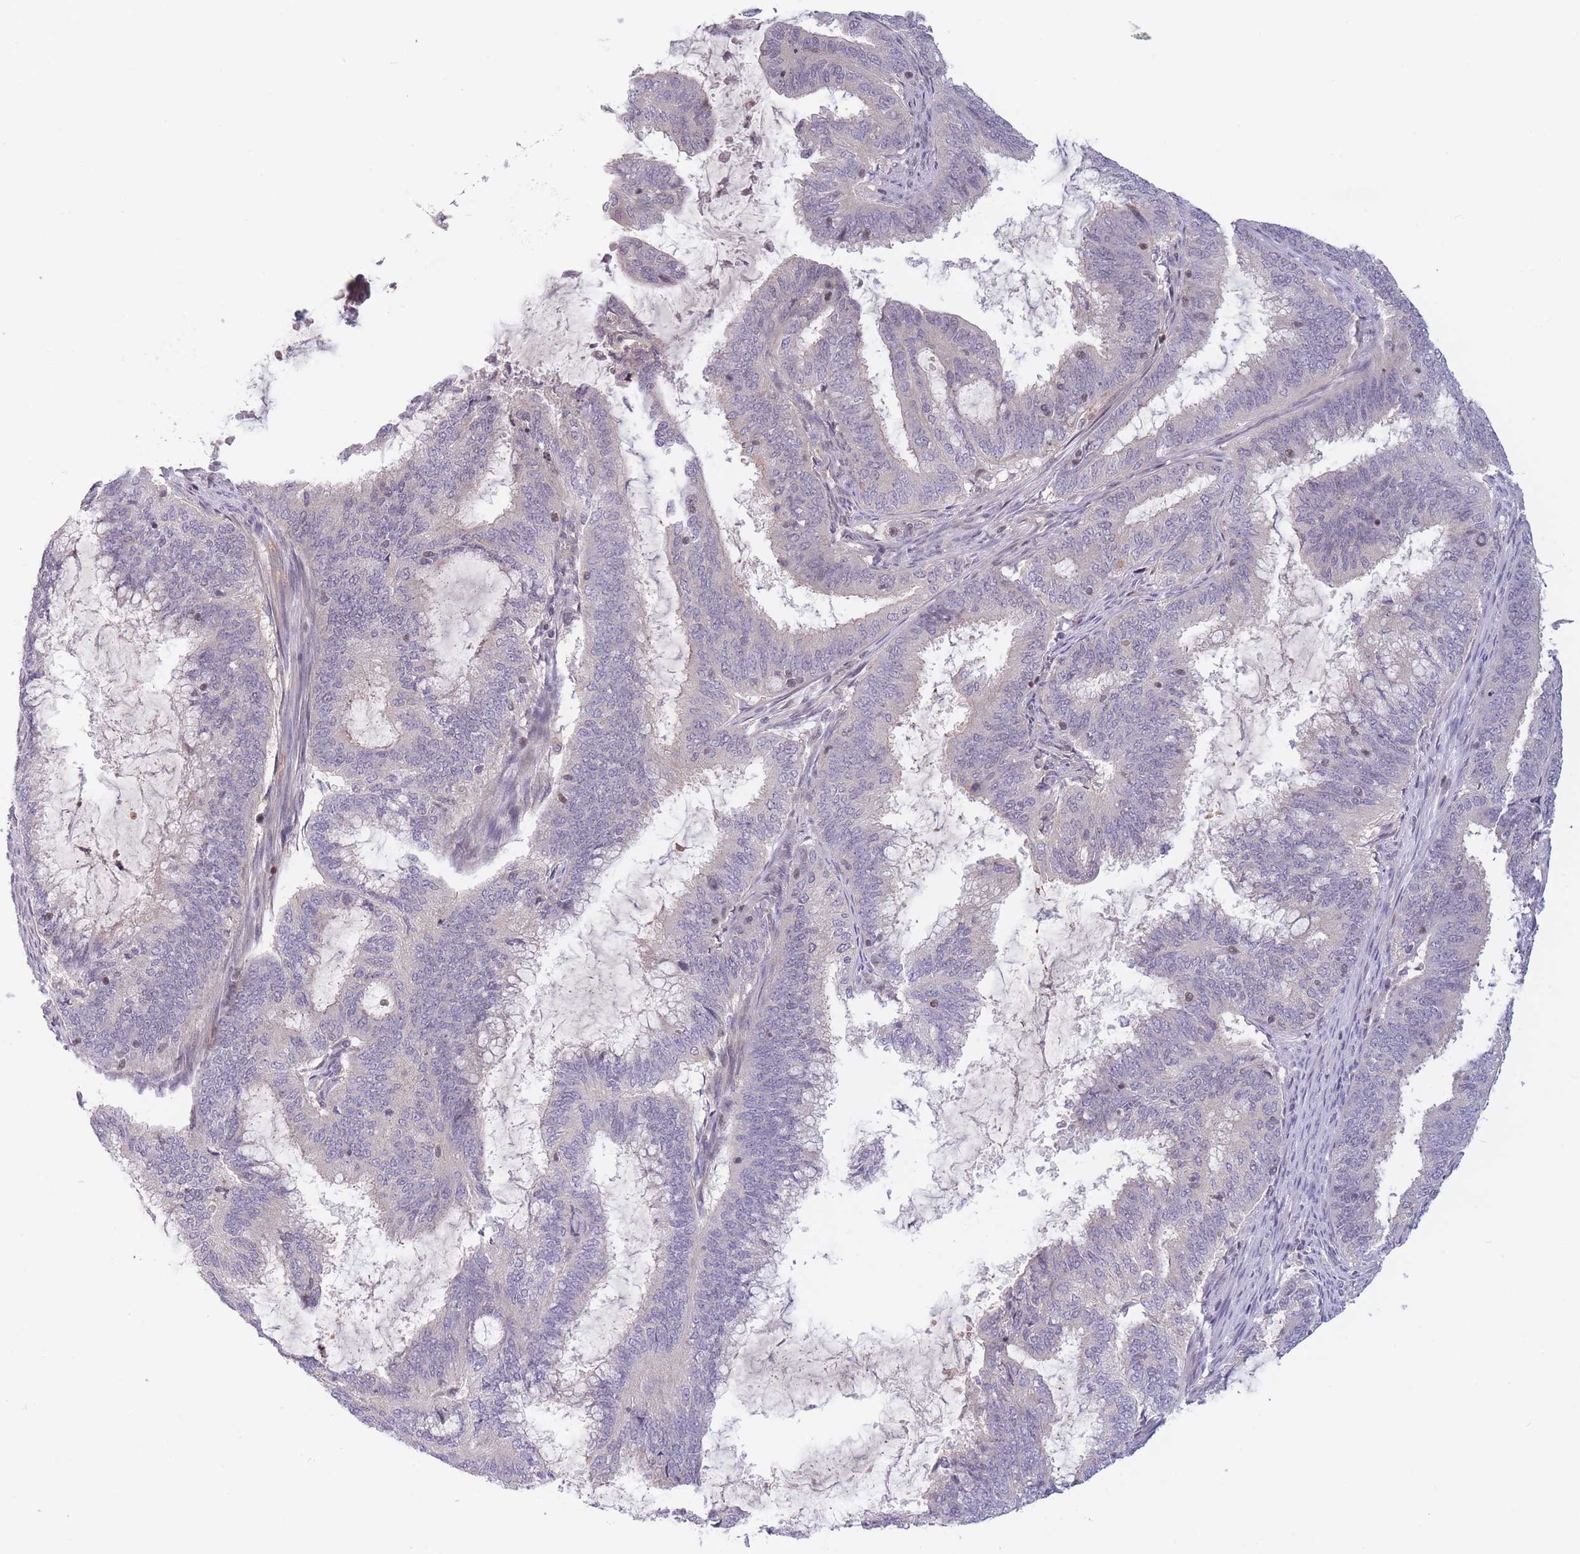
{"staining": {"intensity": "negative", "quantity": "none", "location": "none"}, "tissue": "endometrial cancer", "cell_type": "Tumor cells", "image_type": "cancer", "snomed": [{"axis": "morphology", "description": "Adenocarcinoma, NOS"}, {"axis": "topography", "description": "Endometrium"}], "caption": "Immunohistochemistry image of human endometrial adenocarcinoma stained for a protein (brown), which shows no expression in tumor cells.", "gene": "SLC35F5", "patient": {"sex": "female", "age": 51}}